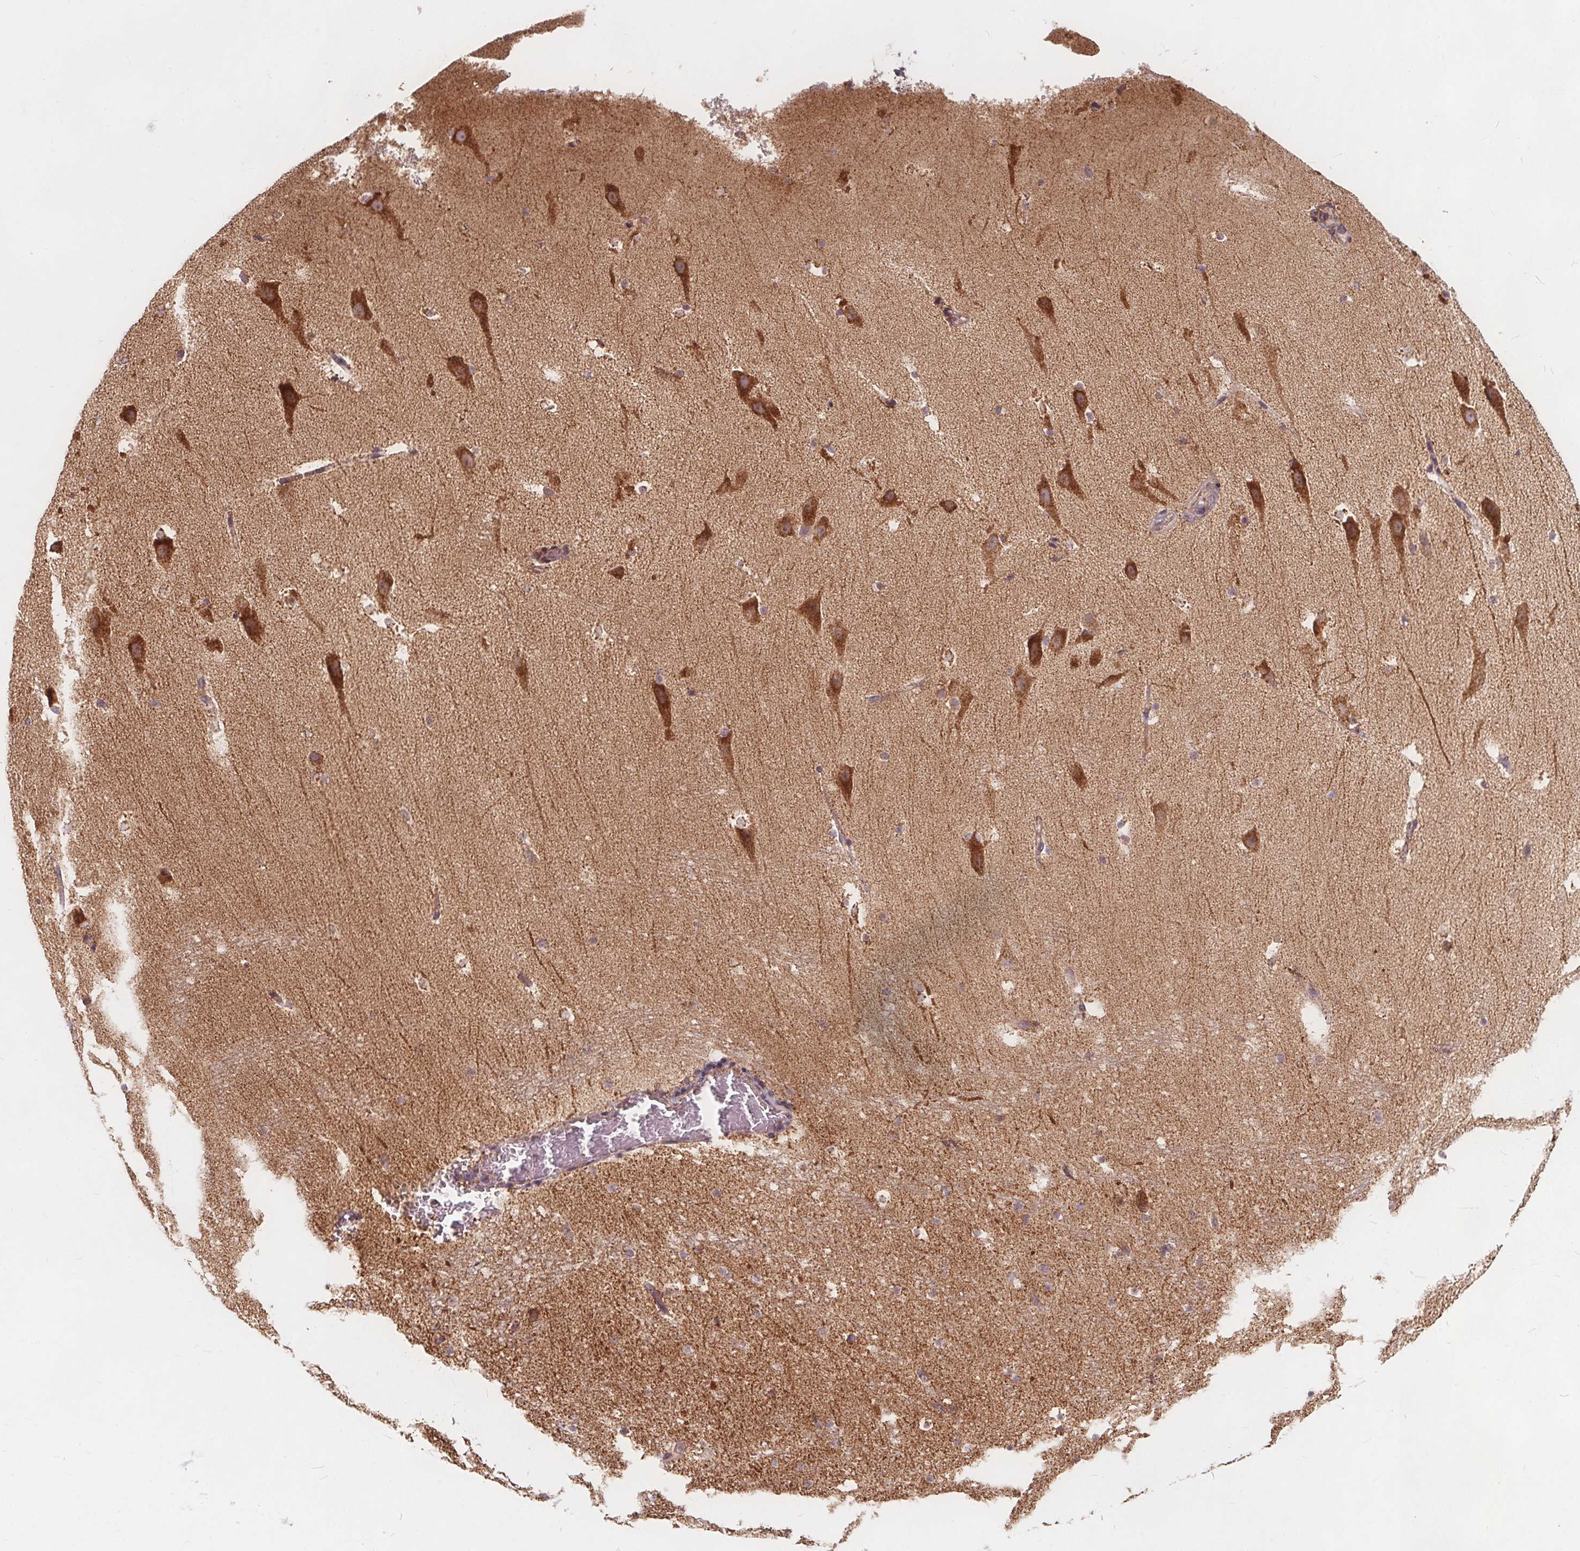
{"staining": {"intensity": "moderate", "quantity": "<25%", "location": "cytoplasmic/membranous"}, "tissue": "hippocampus", "cell_type": "Glial cells", "image_type": "normal", "snomed": [{"axis": "morphology", "description": "Normal tissue, NOS"}, {"axis": "topography", "description": "Hippocampus"}], "caption": "Immunohistochemistry (DAB (3,3'-diaminobenzidine)) staining of normal human hippocampus reveals moderate cytoplasmic/membranous protein staining in about <25% of glial cells. The protein is shown in brown color, while the nuclei are stained blue.", "gene": "PLSCR3", "patient": {"sex": "male", "age": 26}}